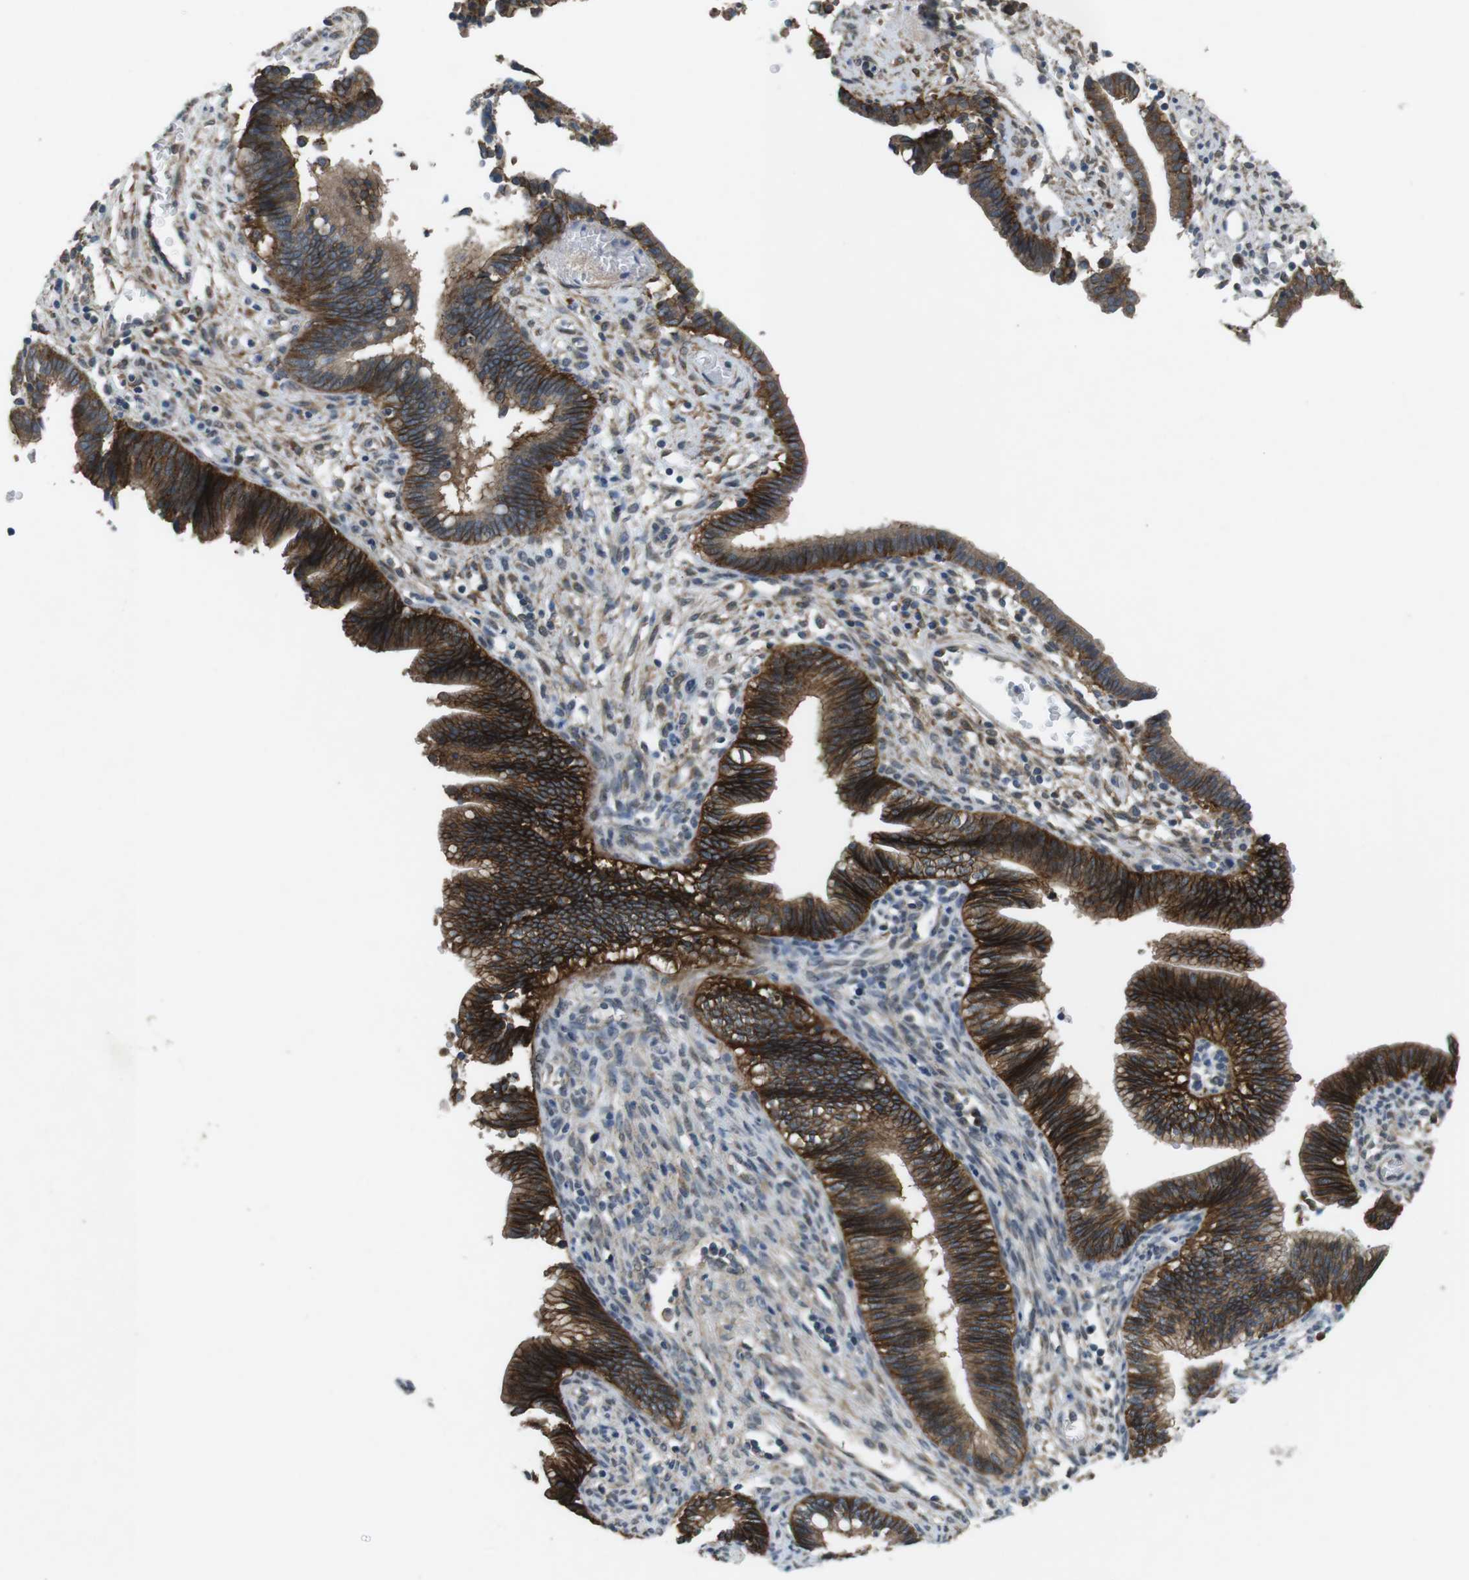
{"staining": {"intensity": "strong", "quantity": ">75%", "location": "cytoplasmic/membranous"}, "tissue": "cervical cancer", "cell_type": "Tumor cells", "image_type": "cancer", "snomed": [{"axis": "morphology", "description": "Adenocarcinoma, NOS"}, {"axis": "topography", "description": "Cervix"}], "caption": "The histopathology image shows a brown stain indicating the presence of a protein in the cytoplasmic/membranous of tumor cells in cervical cancer.", "gene": "CLDN7", "patient": {"sex": "female", "age": 44}}